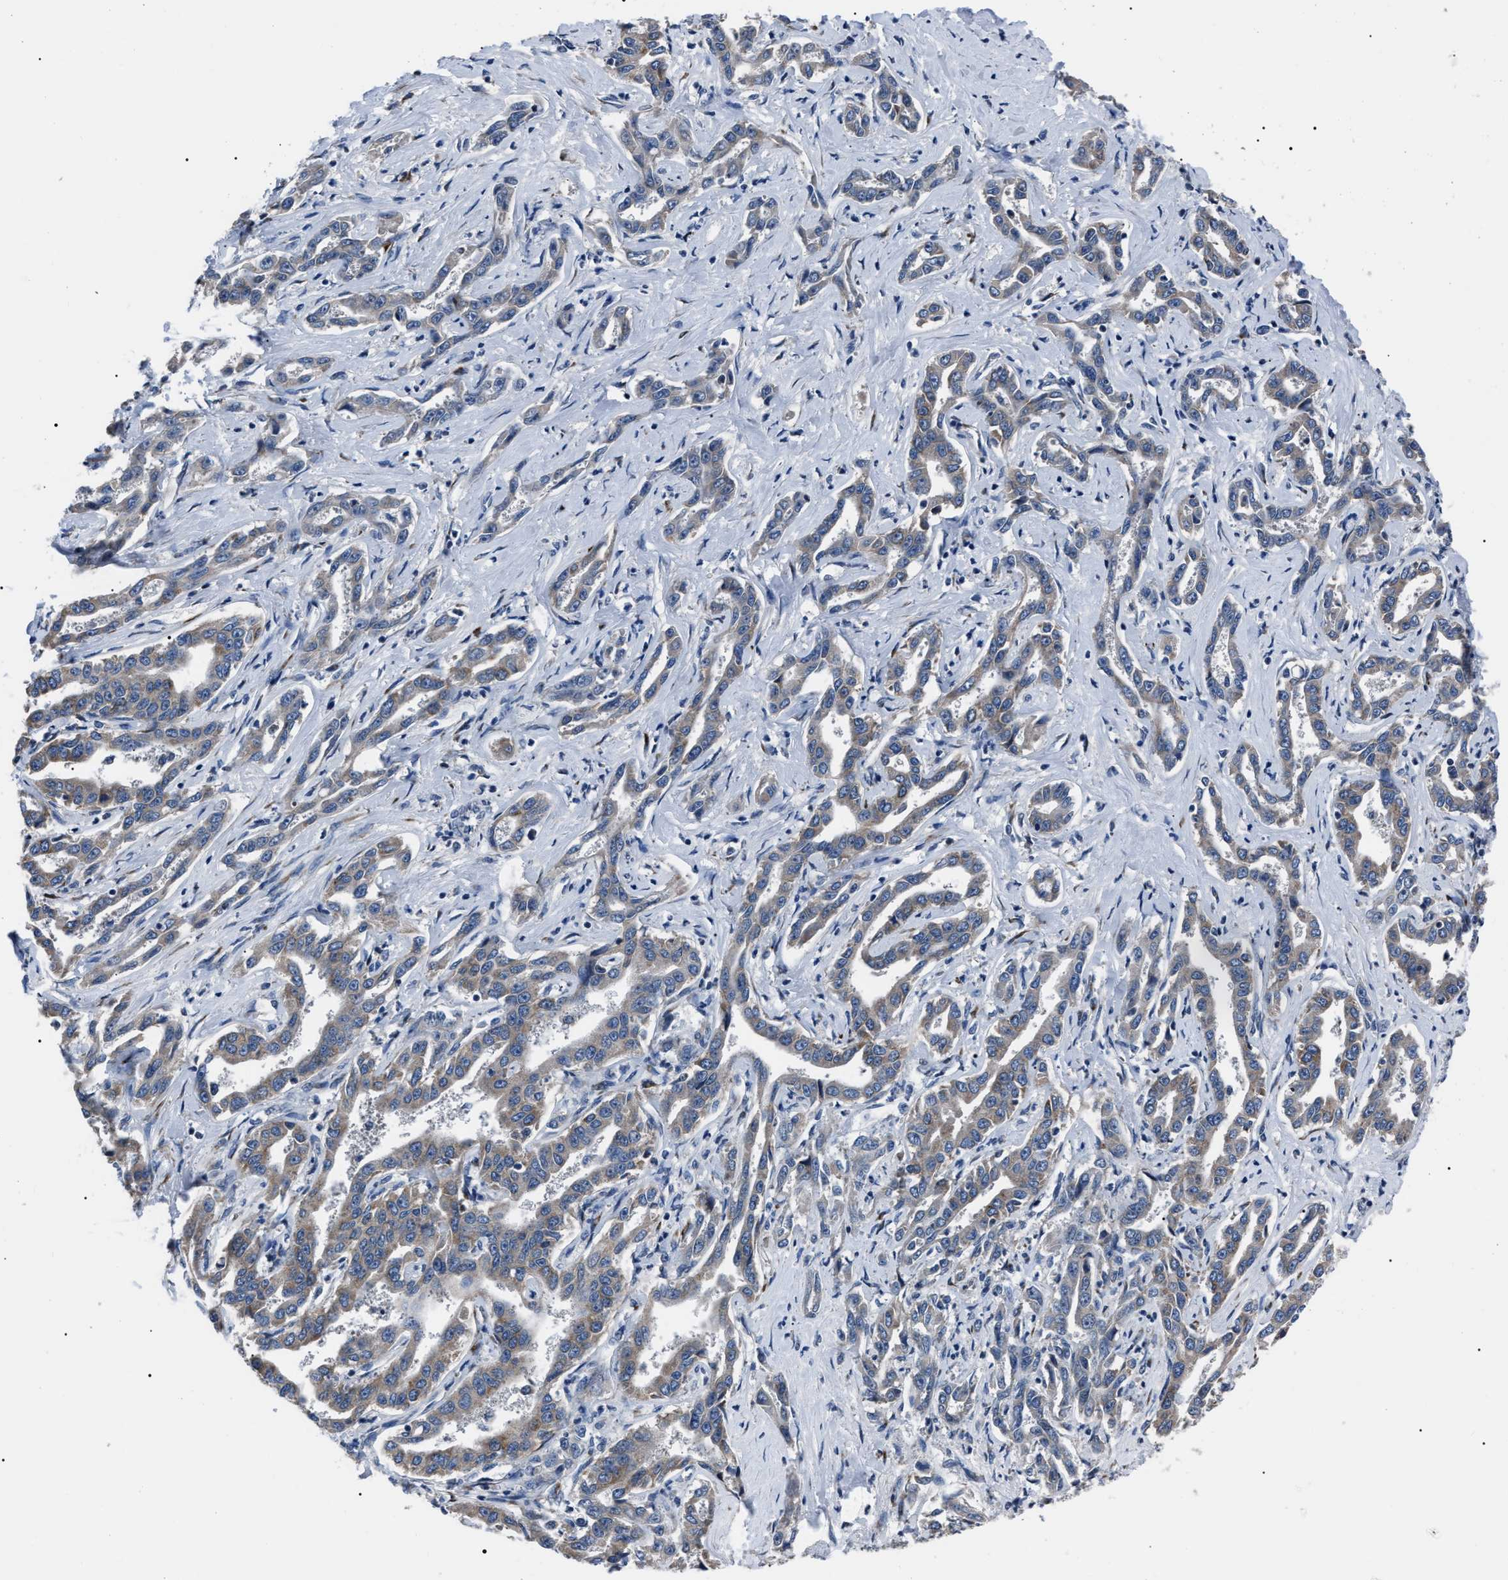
{"staining": {"intensity": "moderate", "quantity": "25%-75%", "location": "cytoplasmic/membranous"}, "tissue": "liver cancer", "cell_type": "Tumor cells", "image_type": "cancer", "snomed": [{"axis": "morphology", "description": "Cholangiocarcinoma"}, {"axis": "topography", "description": "Liver"}], "caption": "Human liver cancer stained with a protein marker displays moderate staining in tumor cells.", "gene": "LRRC14", "patient": {"sex": "male", "age": 59}}